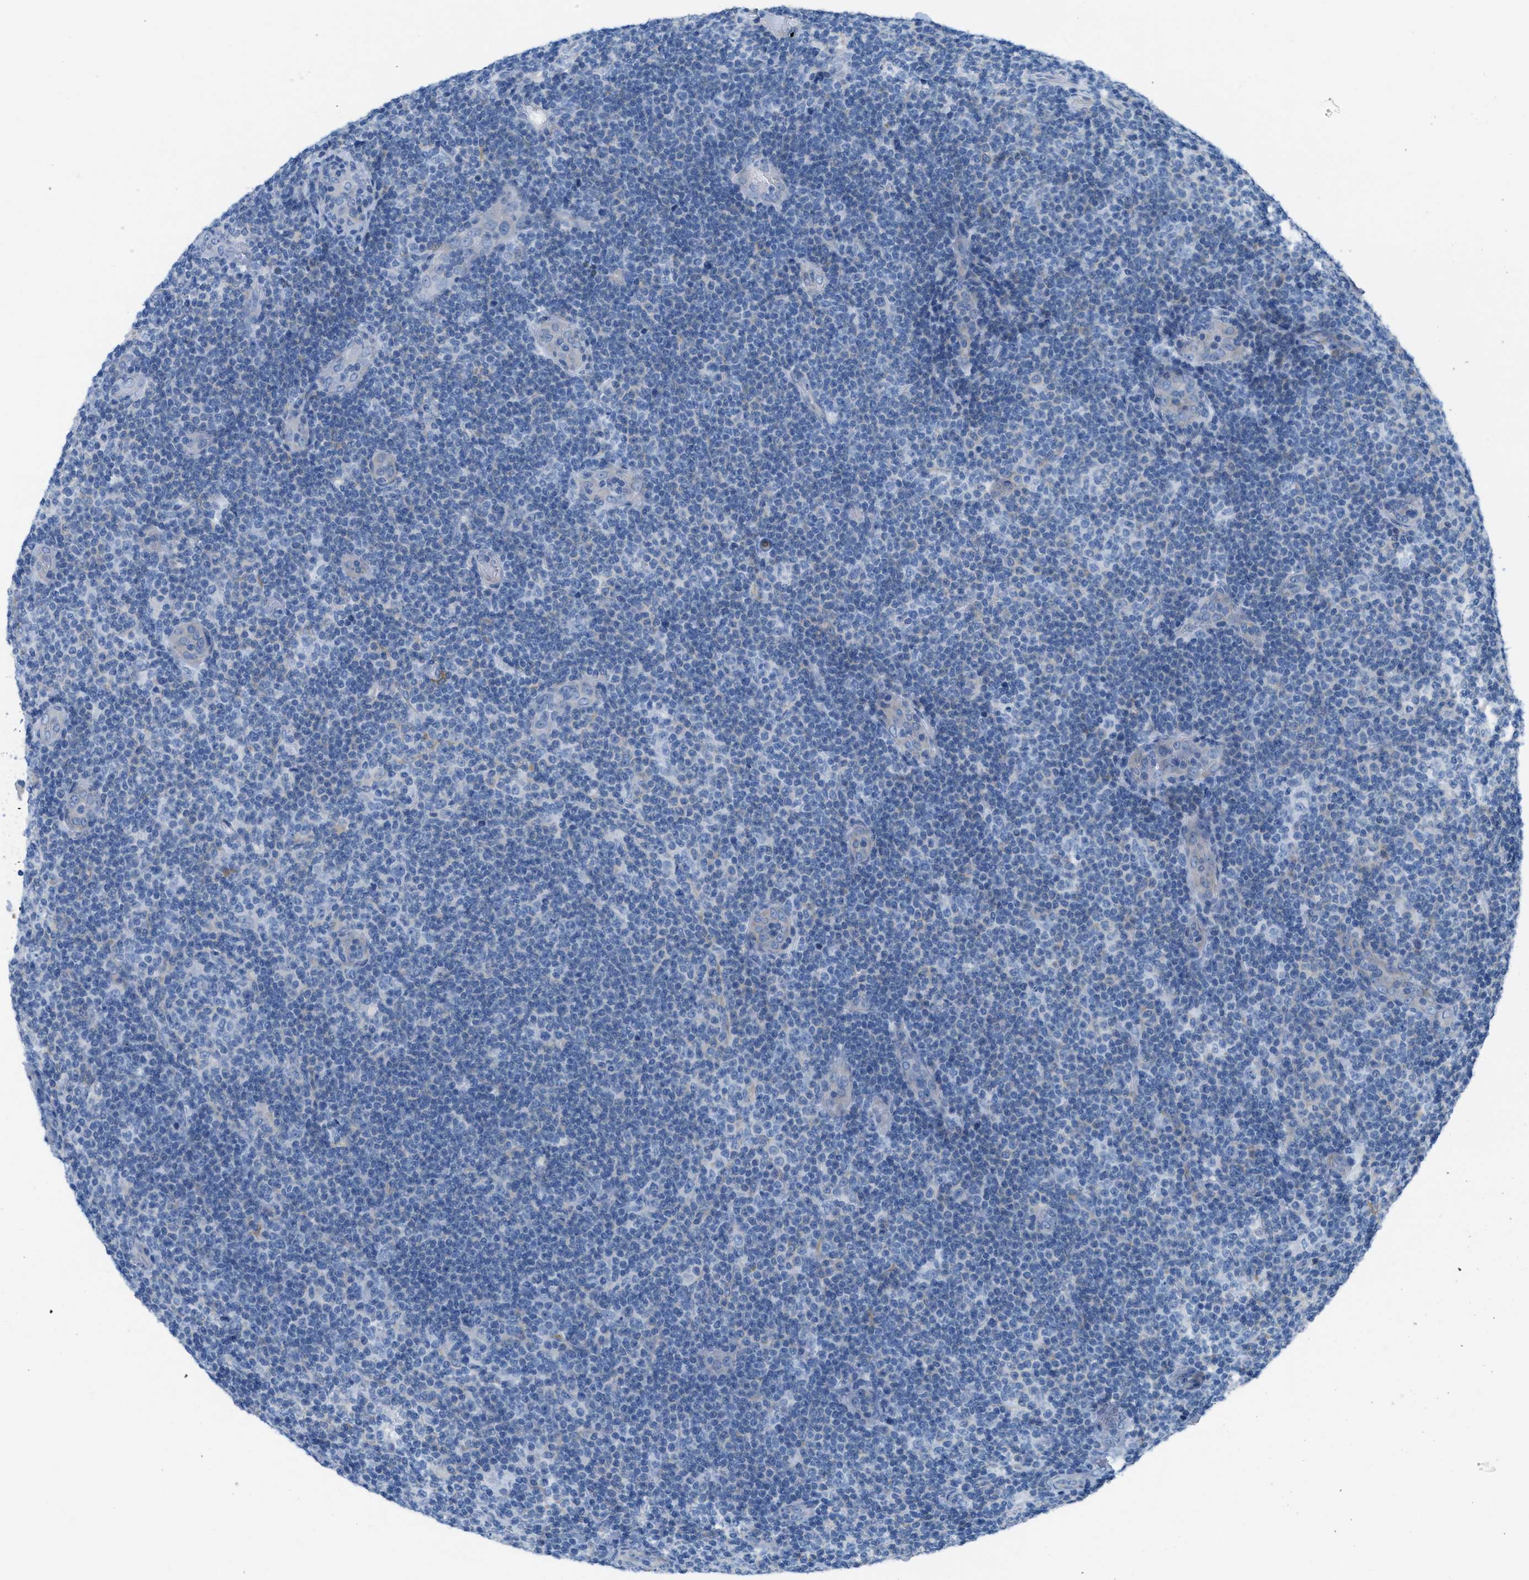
{"staining": {"intensity": "negative", "quantity": "none", "location": "none"}, "tissue": "lymphoma", "cell_type": "Tumor cells", "image_type": "cancer", "snomed": [{"axis": "morphology", "description": "Malignant lymphoma, non-Hodgkin's type, Low grade"}, {"axis": "topography", "description": "Lymph node"}], "caption": "A micrograph of malignant lymphoma, non-Hodgkin's type (low-grade) stained for a protein displays no brown staining in tumor cells.", "gene": "ASGR1", "patient": {"sex": "male", "age": 83}}